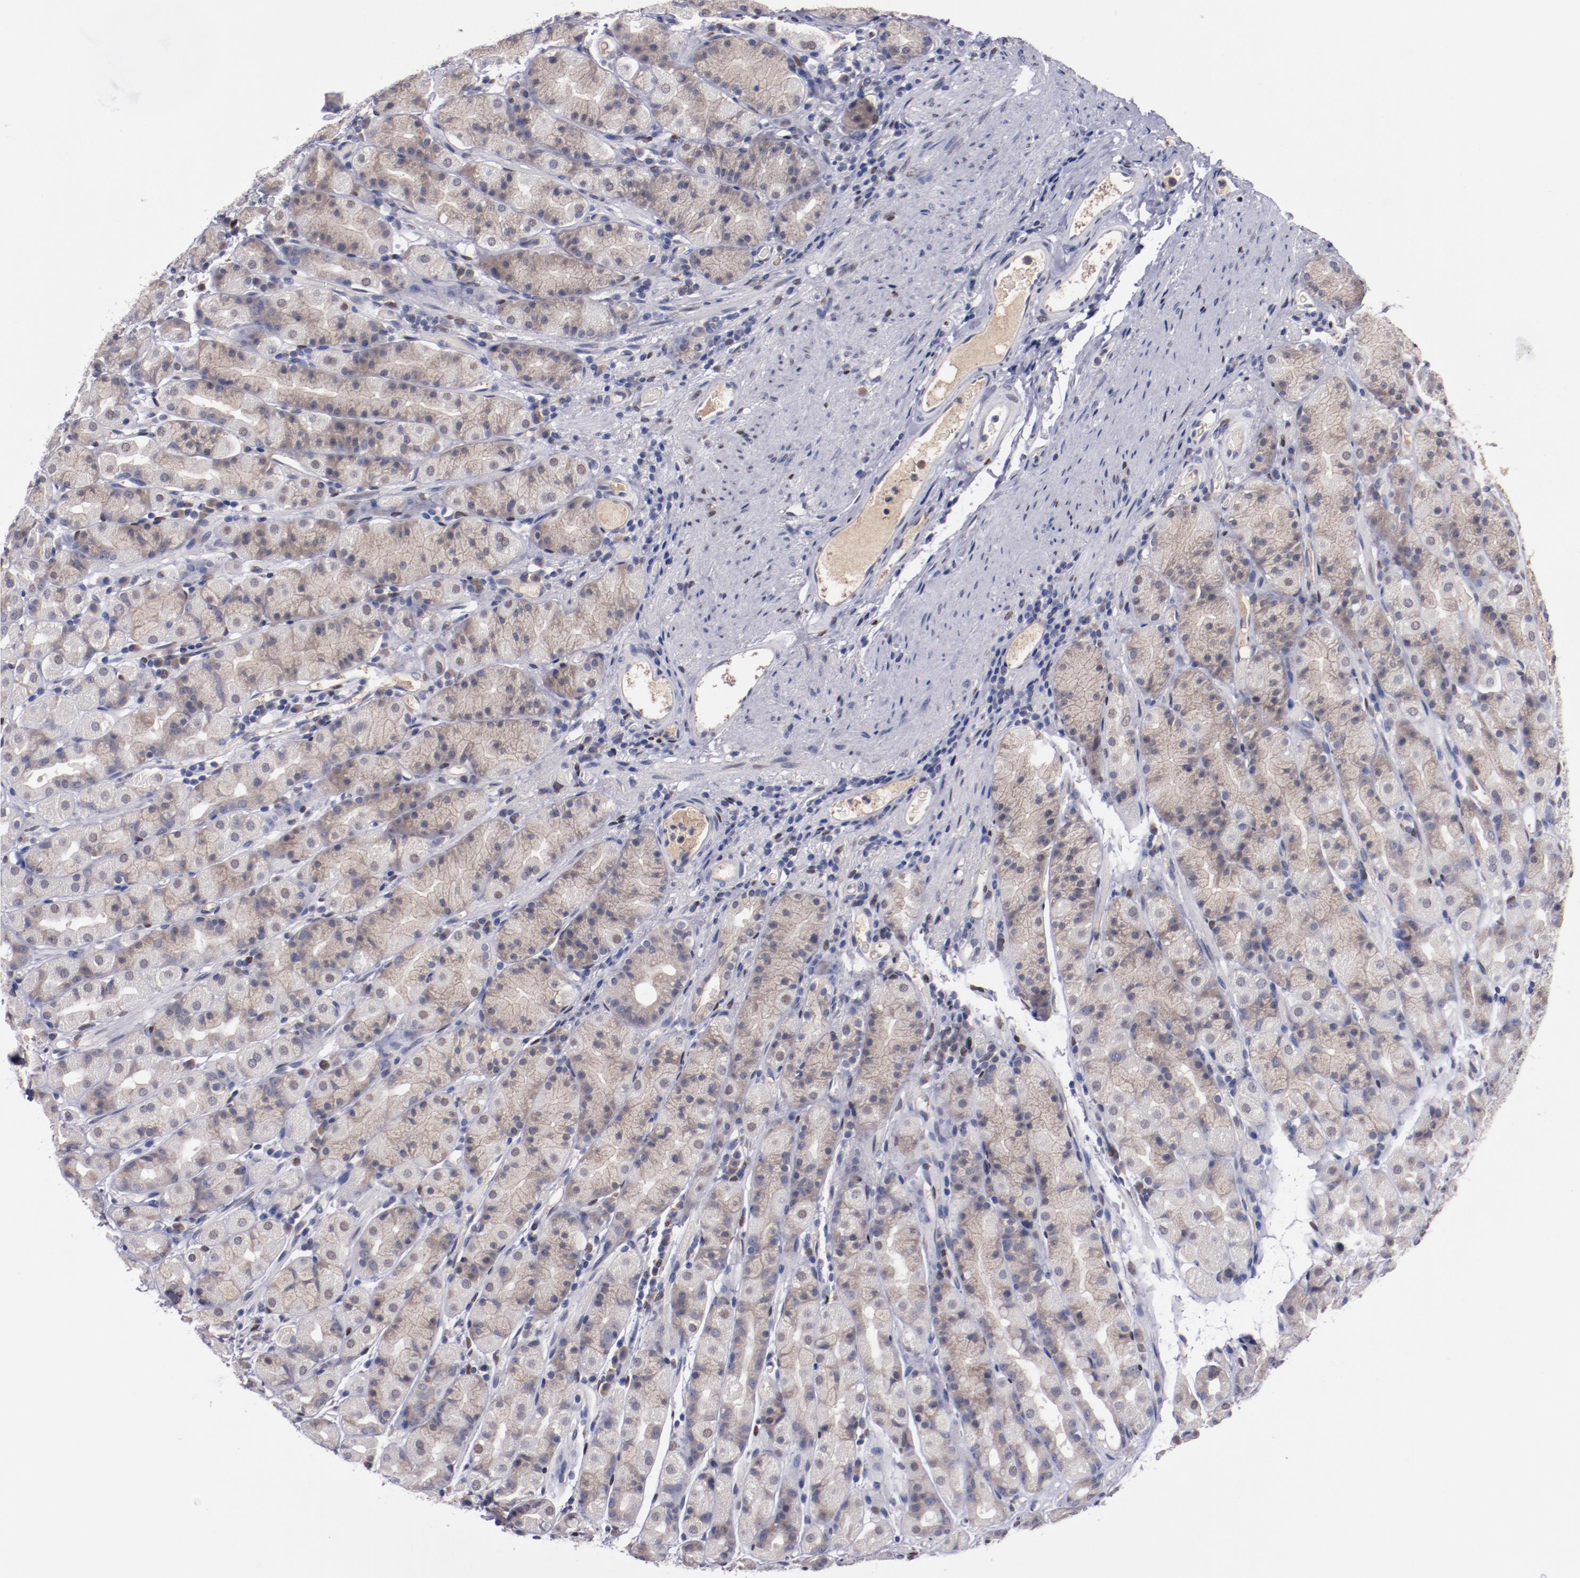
{"staining": {"intensity": "weak", "quantity": "25%-75%", "location": "cytoplasmic/membranous,nuclear"}, "tissue": "stomach", "cell_type": "Glandular cells", "image_type": "normal", "snomed": [{"axis": "morphology", "description": "Normal tissue, NOS"}, {"axis": "topography", "description": "Stomach, upper"}], "caption": "Benign stomach exhibits weak cytoplasmic/membranous,nuclear expression in approximately 25%-75% of glandular cells, visualized by immunohistochemistry.", "gene": "FAM81A", "patient": {"sex": "male", "age": 68}}